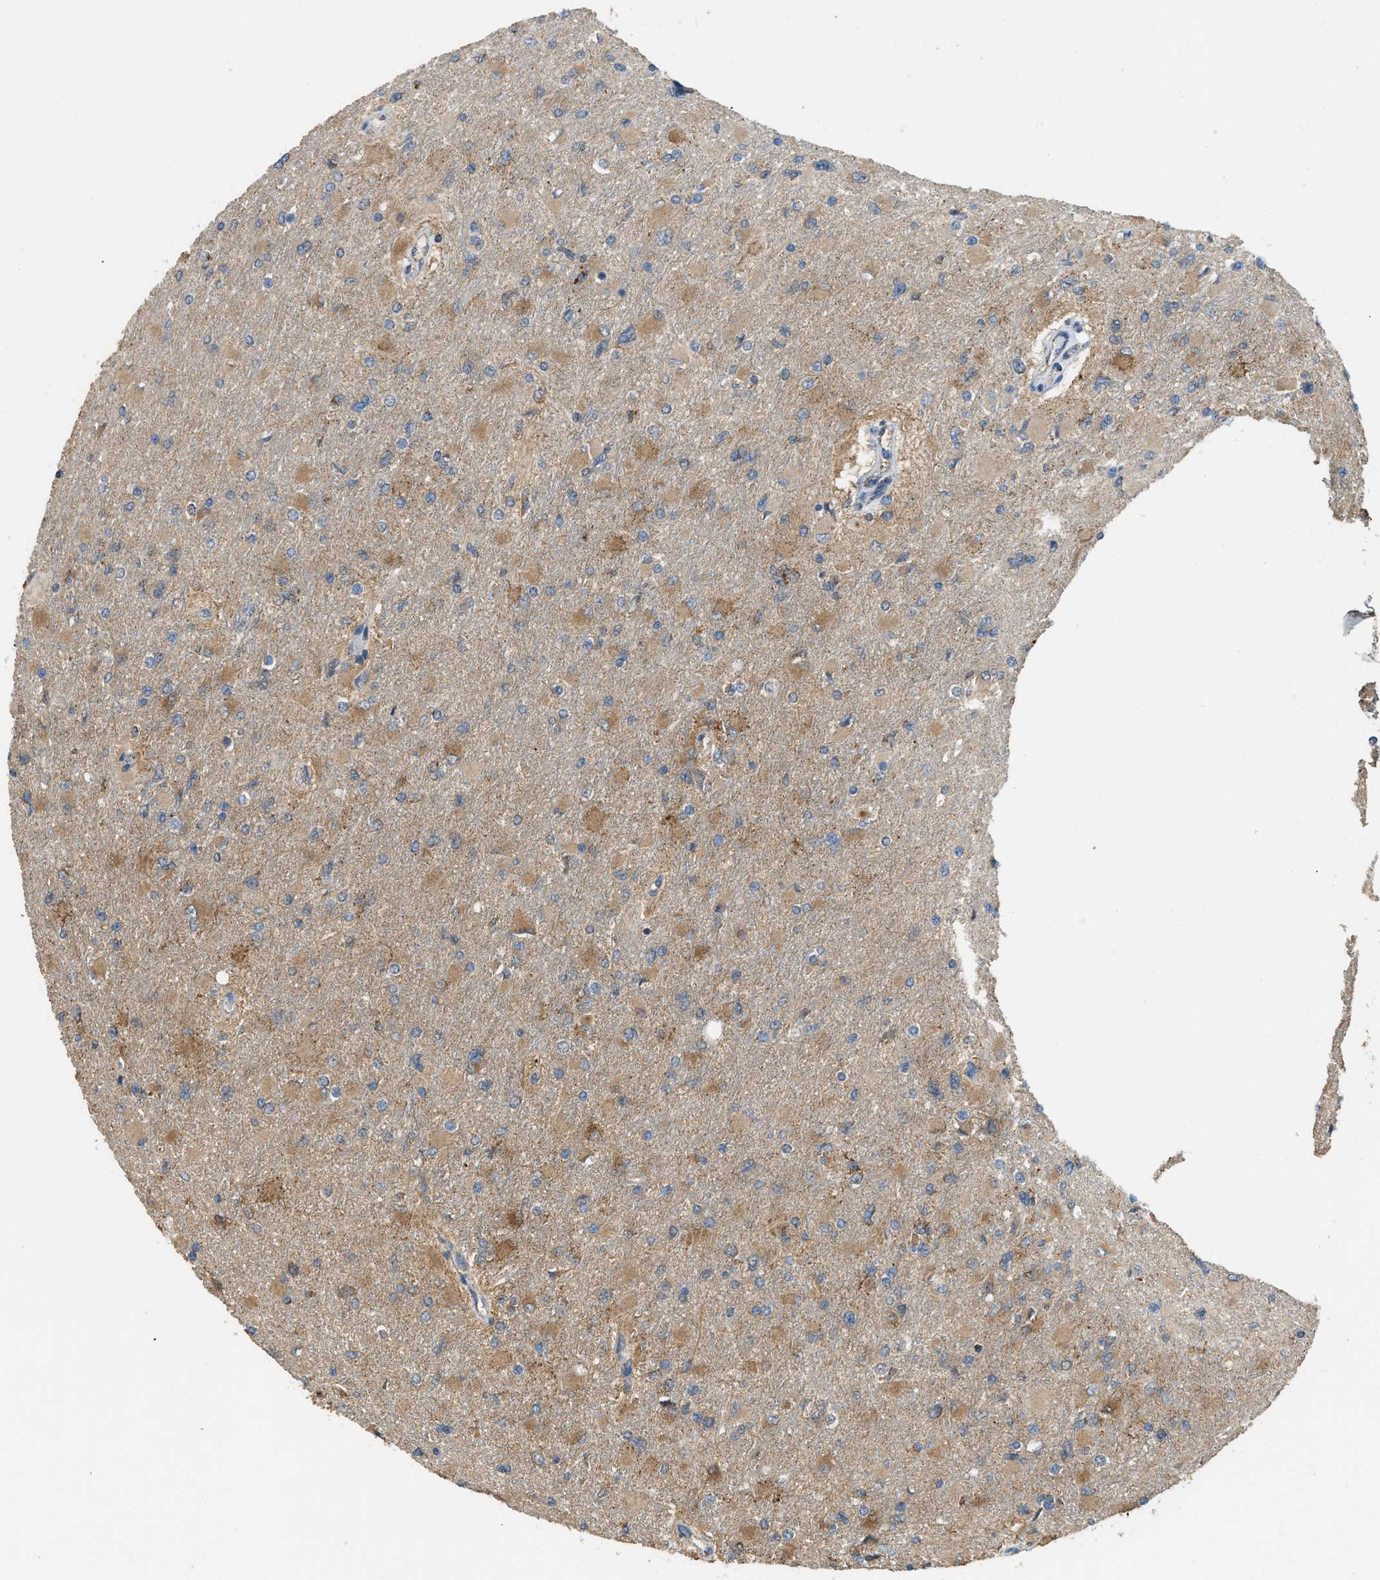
{"staining": {"intensity": "weak", "quantity": "25%-75%", "location": "cytoplasmic/membranous"}, "tissue": "glioma", "cell_type": "Tumor cells", "image_type": "cancer", "snomed": [{"axis": "morphology", "description": "Glioma, malignant, High grade"}, {"axis": "topography", "description": "Cerebral cortex"}], "caption": "Glioma stained with immunohistochemistry (IHC) demonstrates weak cytoplasmic/membranous expression in about 25%-75% of tumor cells.", "gene": "ETFB", "patient": {"sex": "female", "age": 36}}